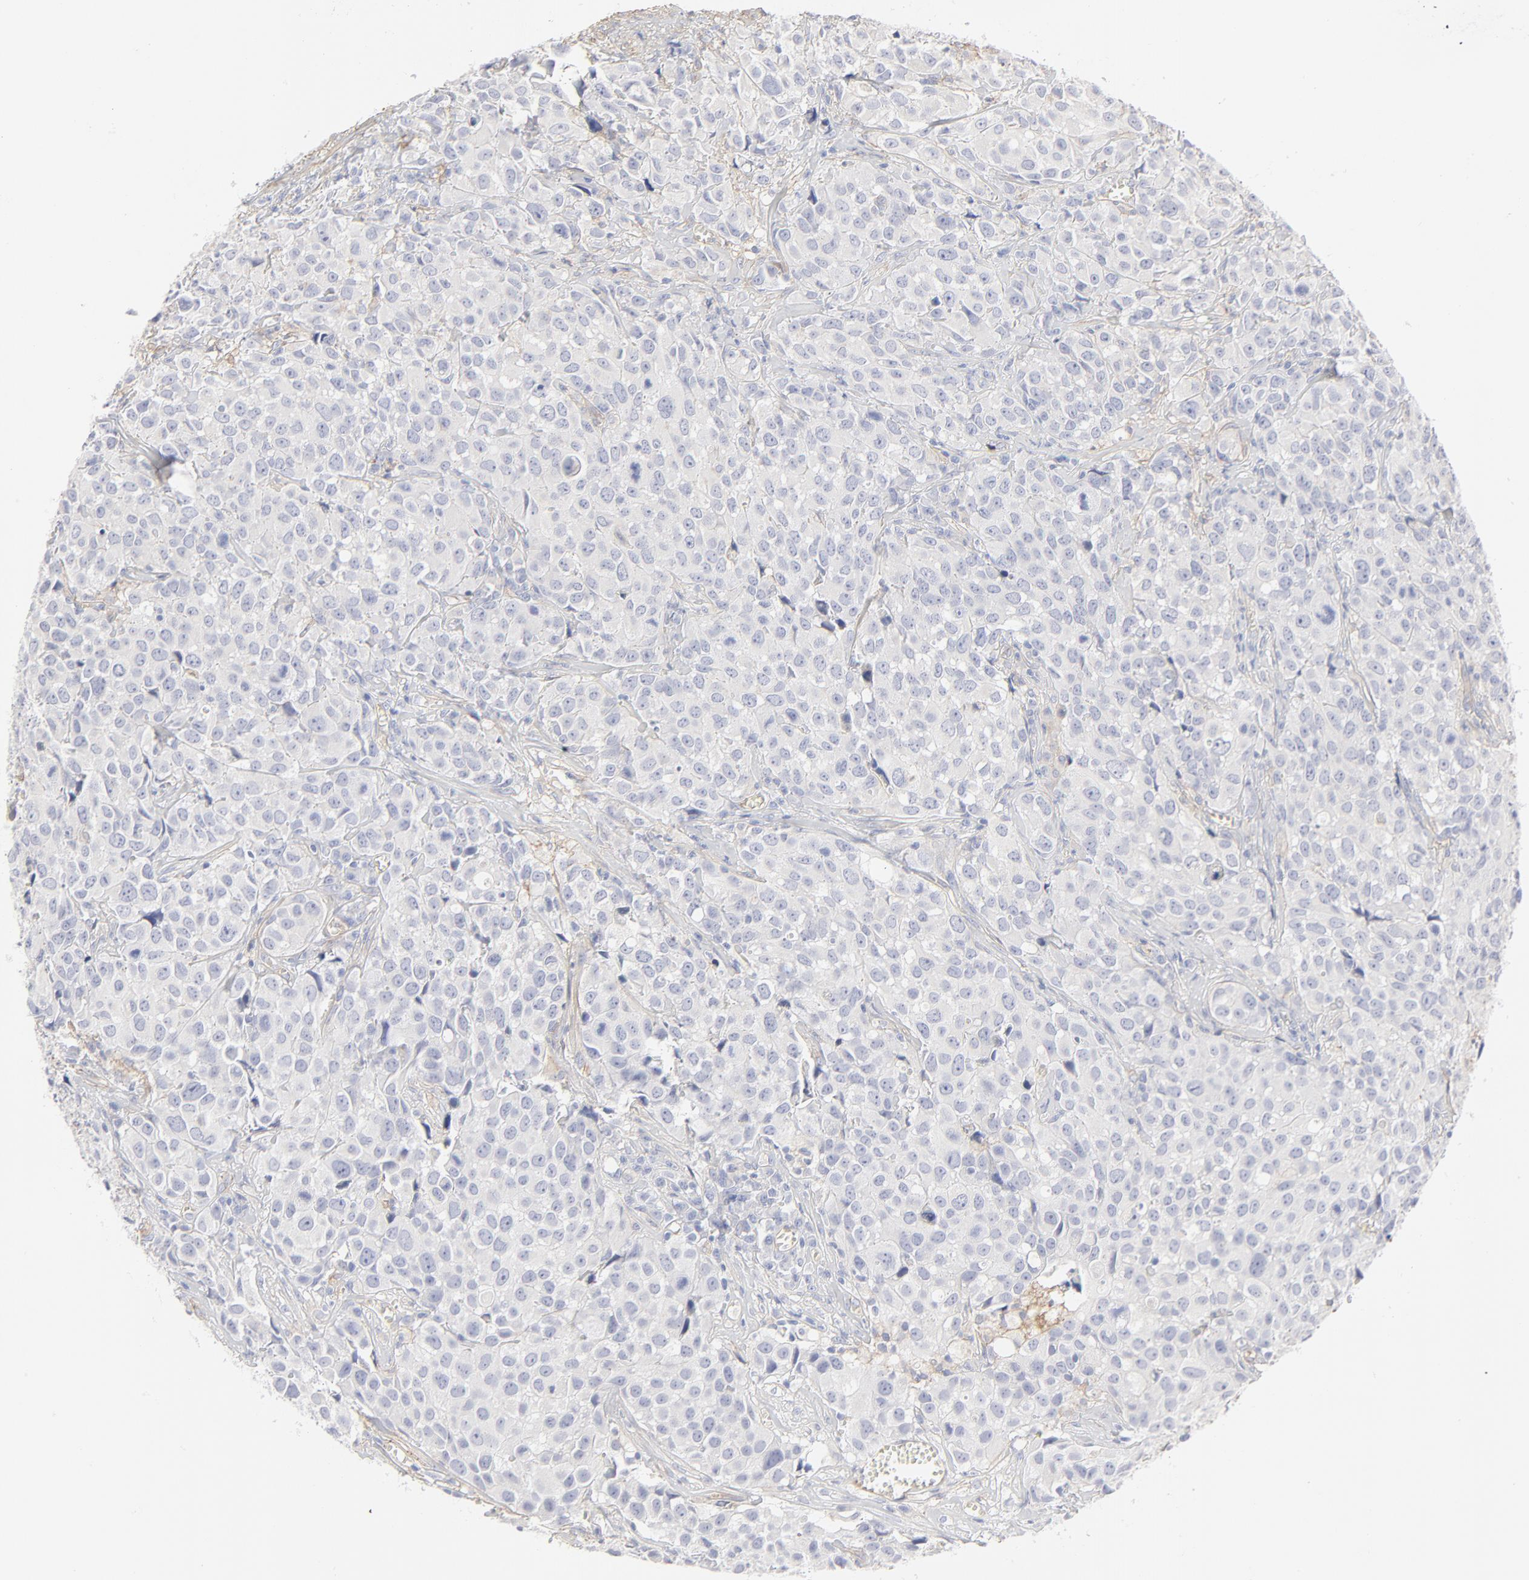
{"staining": {"intensity": "negative", "quantity": "none", "location": "none"}, "tissue": "urothelial cancer", "cell_type": "Tumor cells", "image_type": "cancer", "snomed": [{"axis": "morphology", "description": "Urothelial carcinoma, High grade"}, {"axis": "topography", "description": "Urinary bladder"}], "caption": "The histopathology image shows no significant staining in tumor cells of urothelial cancer. Nuclei are stained in blue.", "gene": "ITGA5", "patient": {"sex": "female", "age": 75}}